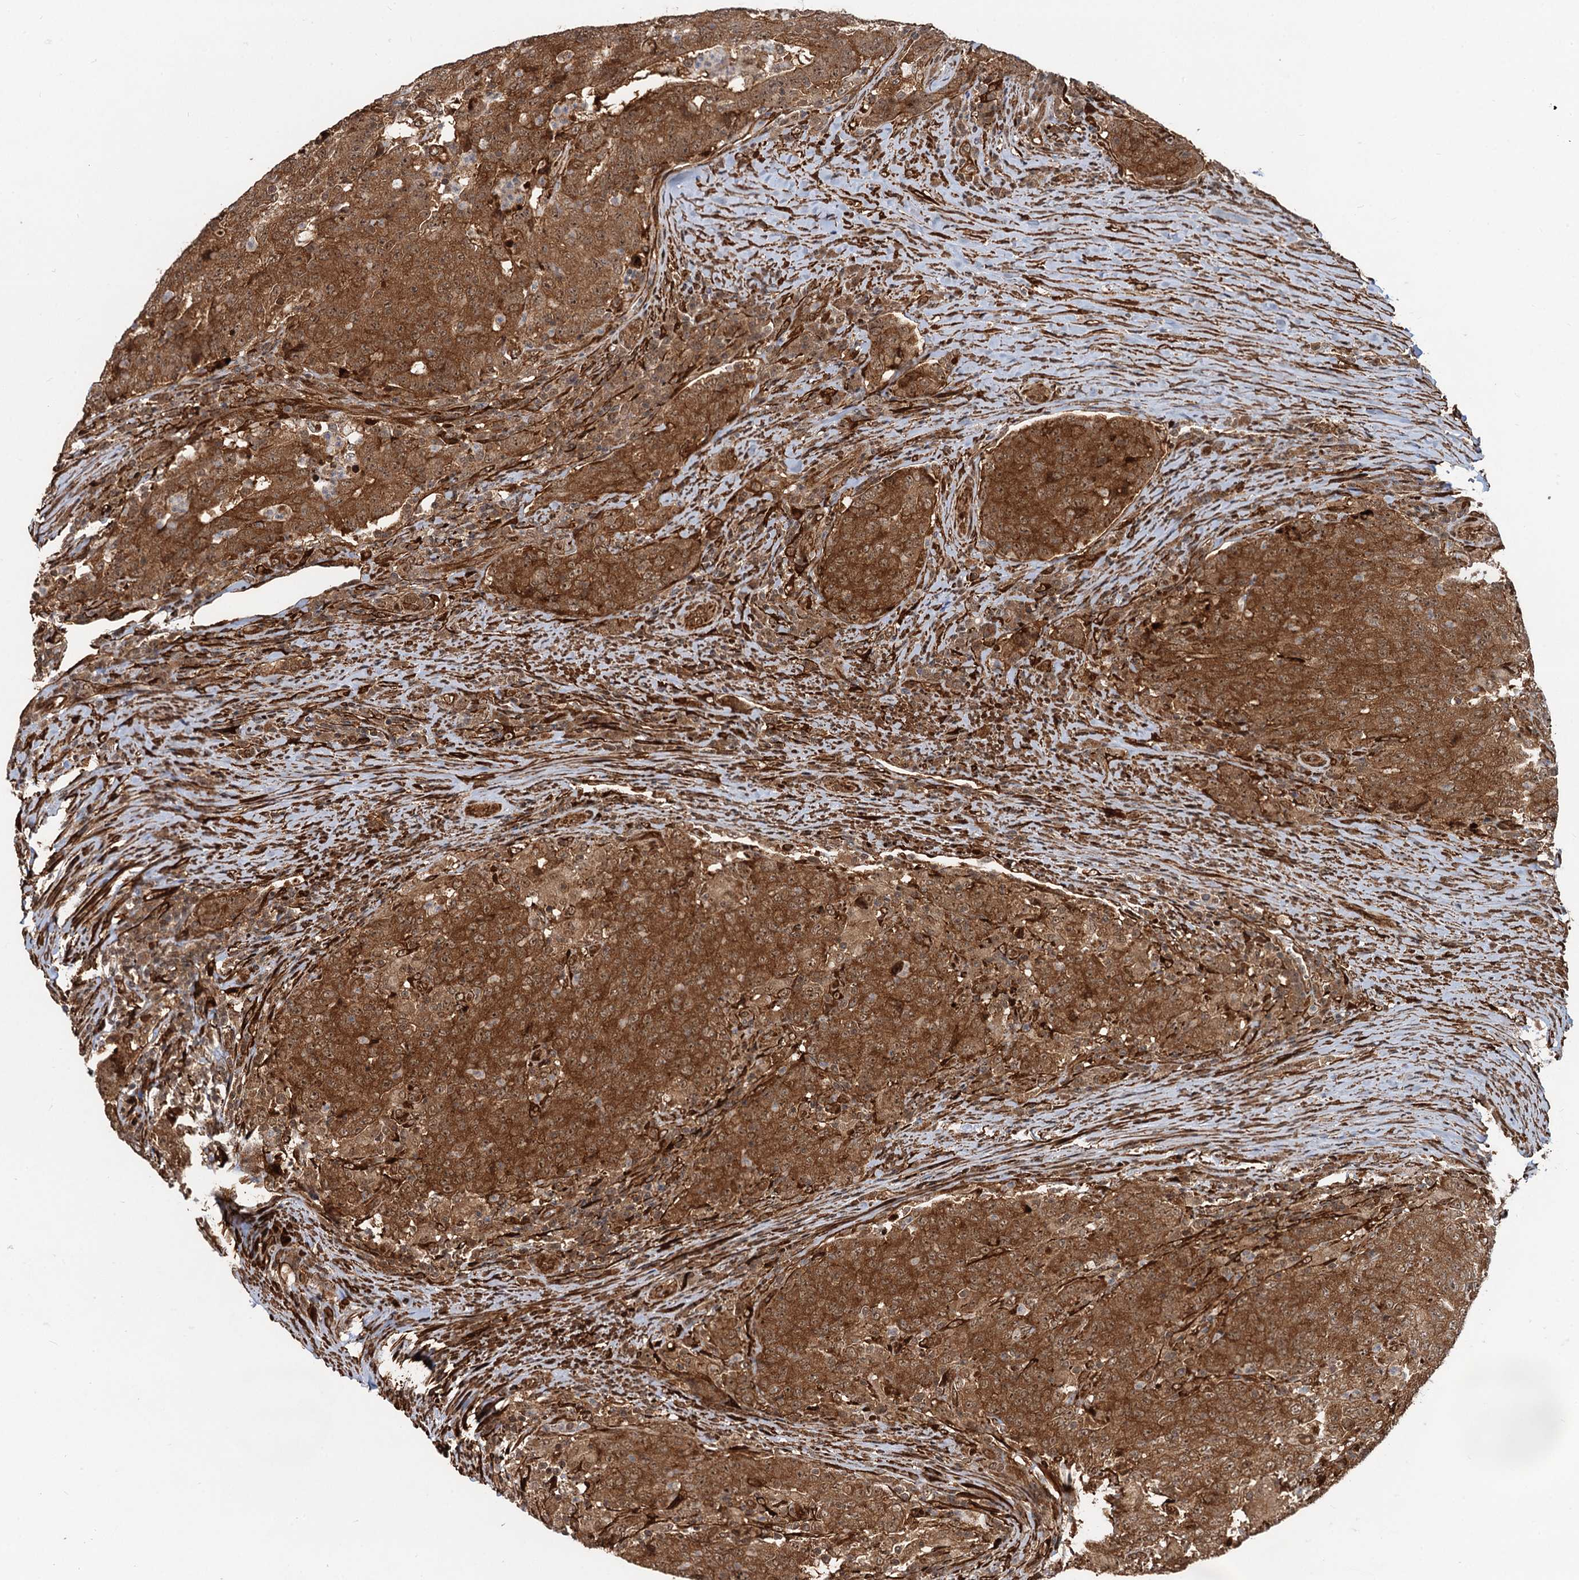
{"staining": {"intensity": "strong", "quantity": ">75%", "location": "cytoplasmic/membranous,nuclear"}, "tissue": "colorectal cancer", "cell_type": "Tumor cells", "image_type": "cancer", "snomed": [{"axis": "morphology", "description": "Adenocarcinoma, NOS"}, {"axis": "topography", "description": "Colon"}], "caption": "Strong cytoplasmic/membranous and nuclear protein staining is appreciated in approximately >75% of tumor cells in adenocarcinoma (colorectal).", "gene": "SNRNP25", "patient": {"sex": "female", "age": 75}}